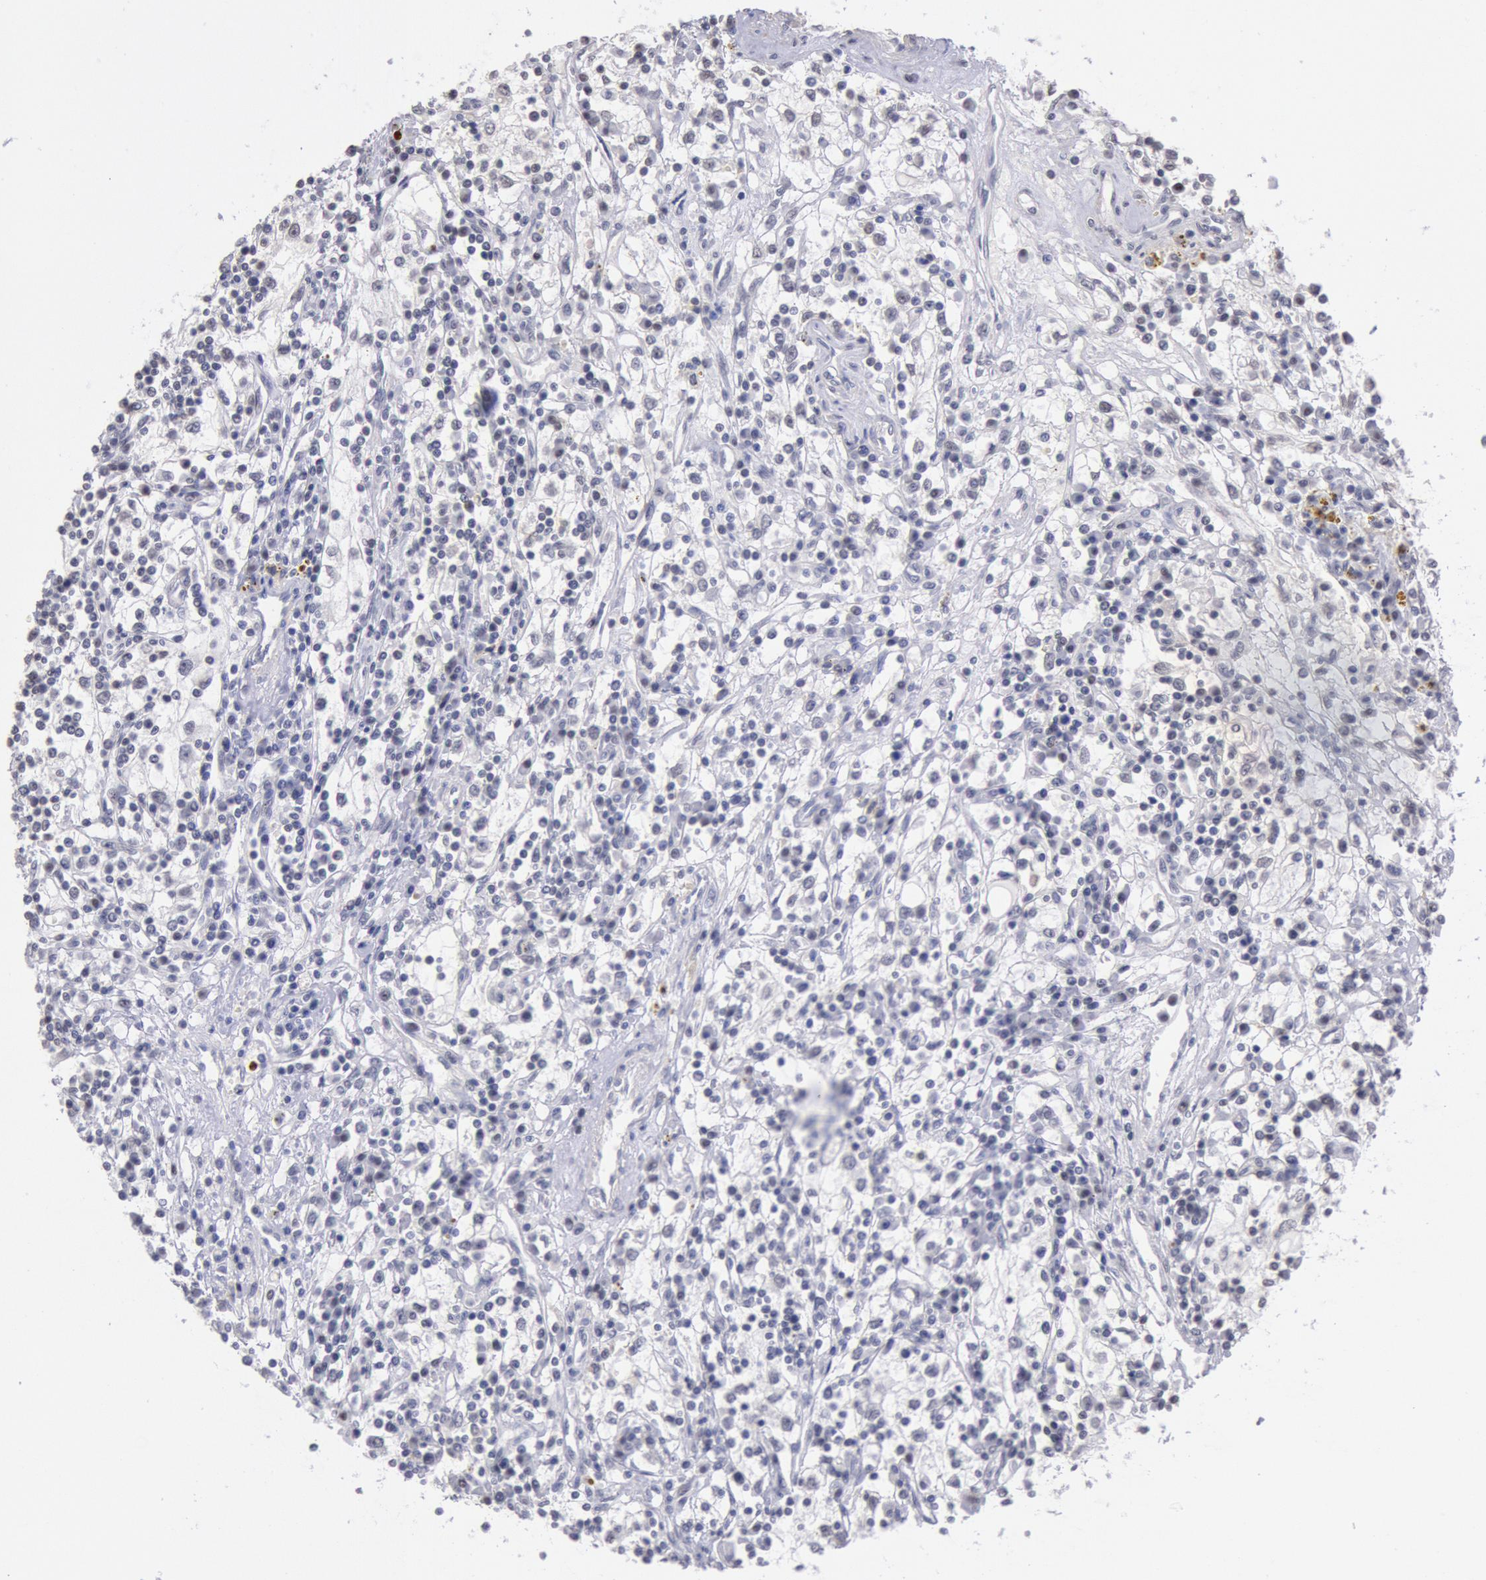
{"staining": {"intensity": "negative", "quantity": "none", "location": "none"}, "tissue": "renal cancer", "cell_type": "Tumor cells", "image_type": "cancer", "snomed": [{"axis": "morphology", "description": "Adenocarcinoma, NOS"}, {"axis": "topography", "description": "Kidney"}], "caption": "Adenocarcinoma (renal) was stained to show a protein in brown. There is no significant positivity in tumor cells. (Brightfield microscopy of DAB (3,3'-diaminobenzidine) immunohistochemistry at high magnification).", "gene": "MYH7", "patient": {"sex": "male", "age": 82}}